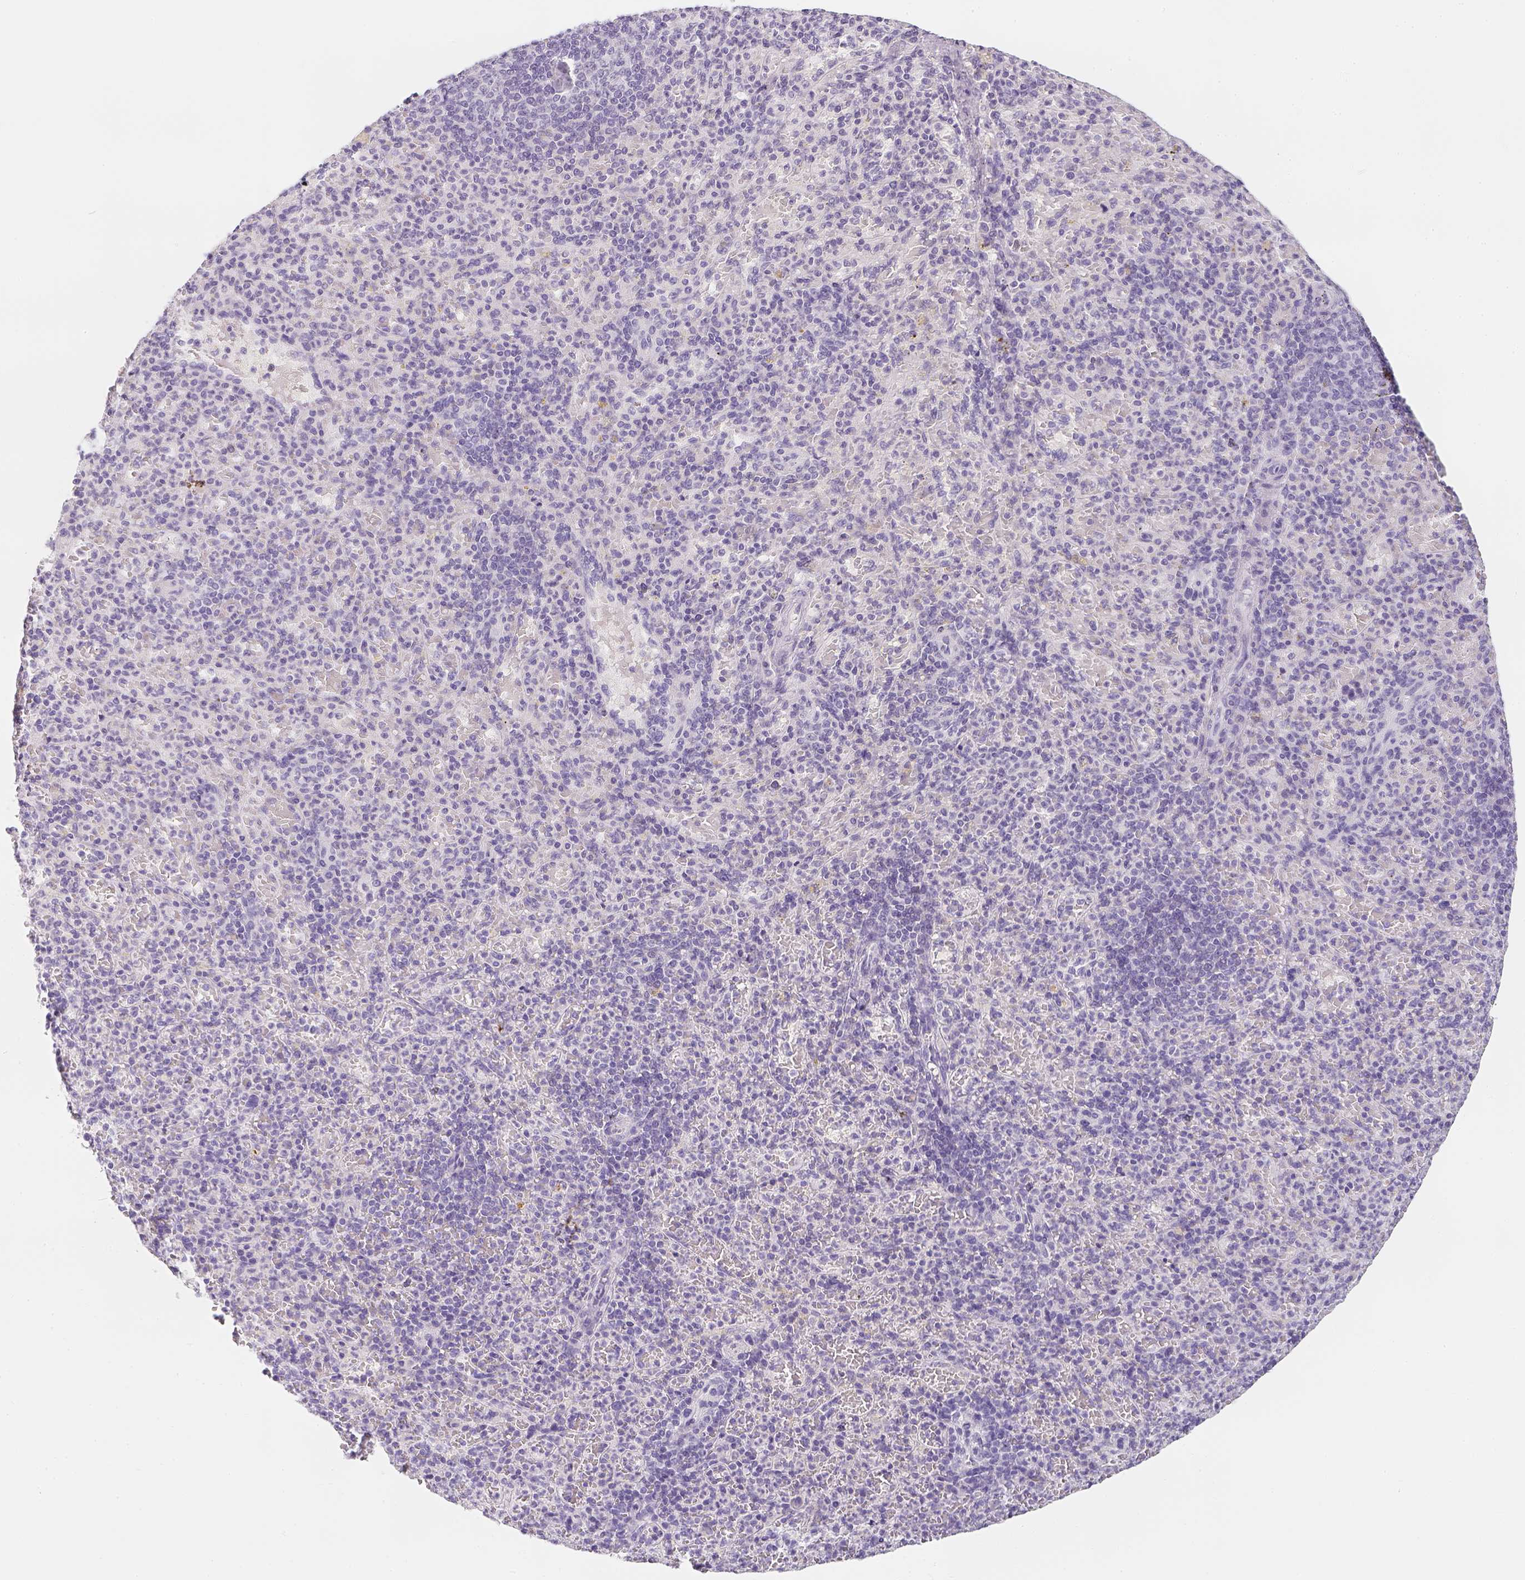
{"staining": {"intensity": "negative", "quantity": "none", "location": "none"}, "tissue": "spleen", "cell_type": "Cells in red pulp", "image_type": "normal", "snomed": [{"axis": "morphology", "description": "Normal tissue, NOS"}, {"axis": "topography", "description": "Spleen"}], "caption": "This image is of normal spleen stained with immunohistochemistry to label a protein in brown with the nuclei are counter-stained blue. There is no expression in cells in red pulp.", "gene": "SLC18A1", "patient": {"sex": "female", "age": 74}}